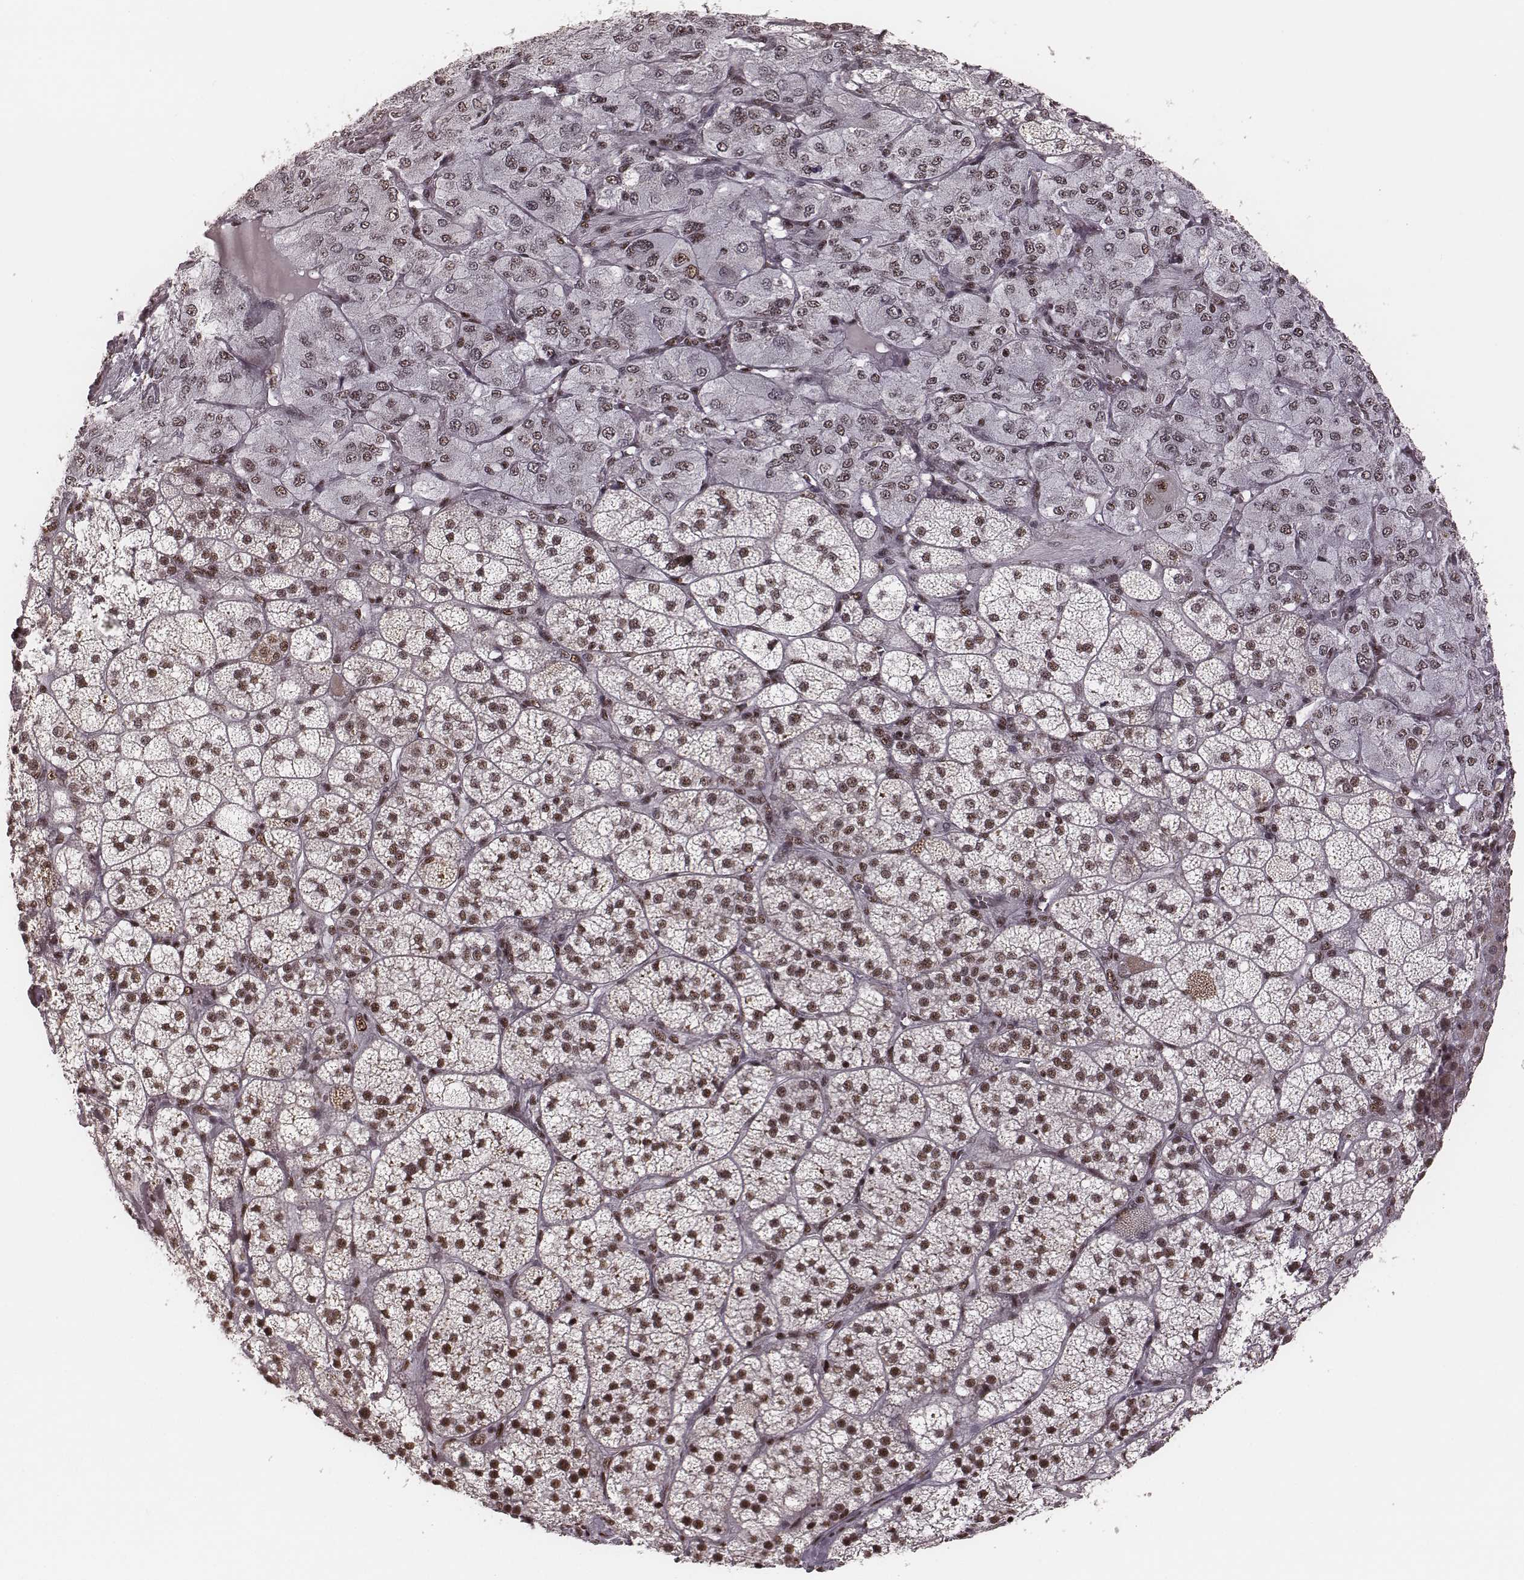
{"staining": {"intensity": "strong", "quantity": ">75%", "location": "nuclear"}, "tissue": "adrenal gland", "cell_type": "Glandular cells", "image_type": "normal", "snomed": [{"axis": "morphology", "description": "Normal tissue, NOS"}, {"axis": "topography", "description": "Adrenal gland"}], "caption": "The histopathology image displays immunohistochemical staining of unremarkable adrenal gland. There is strong nuclear positivity is present in about >75% of glandular cells.", "gene": "LUC7L", "patient": {"sex": "female", "age": 60}}